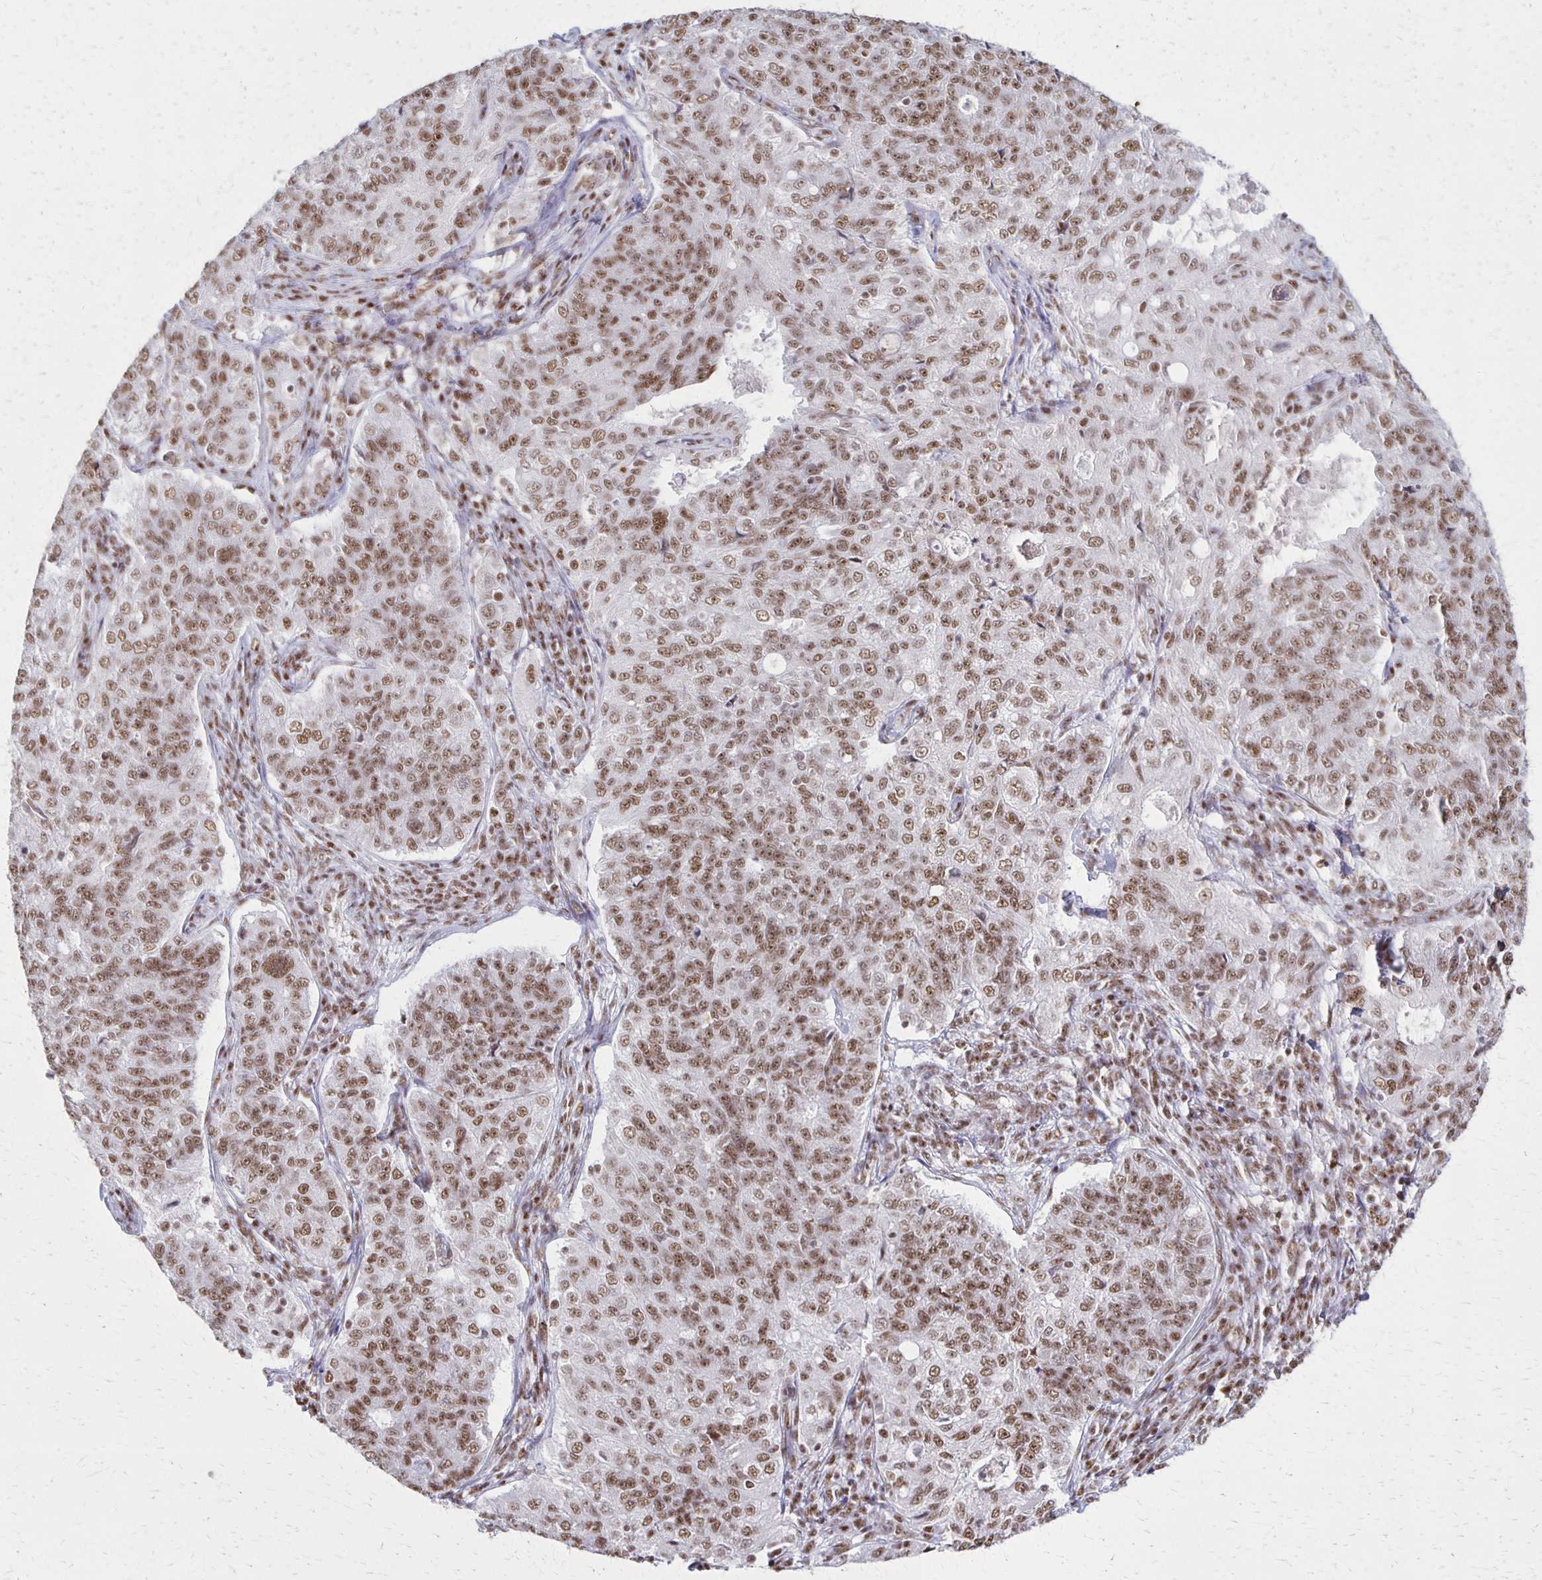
{"staining": {"intensity": "moderate", "quantity": ">75%", "location": "nuclear"}, "tissue": "endometrial cancer", "cell_type": "Tumor cells", "image_type": "cancer", "snomed": [{"axis": "morphology", "description": "Adenocarcinoma, NOS"}, {"axis": "topography", "description": "Endometrium"}], "caption": "High-power microscopy captured an immunohistochemistry image of endometrial cancer, revealing moderate nuclear positivity in approximately >75% of tumor cells.", "gene": "XRCC6", "patient": {"sex": "female", "age": 43}}